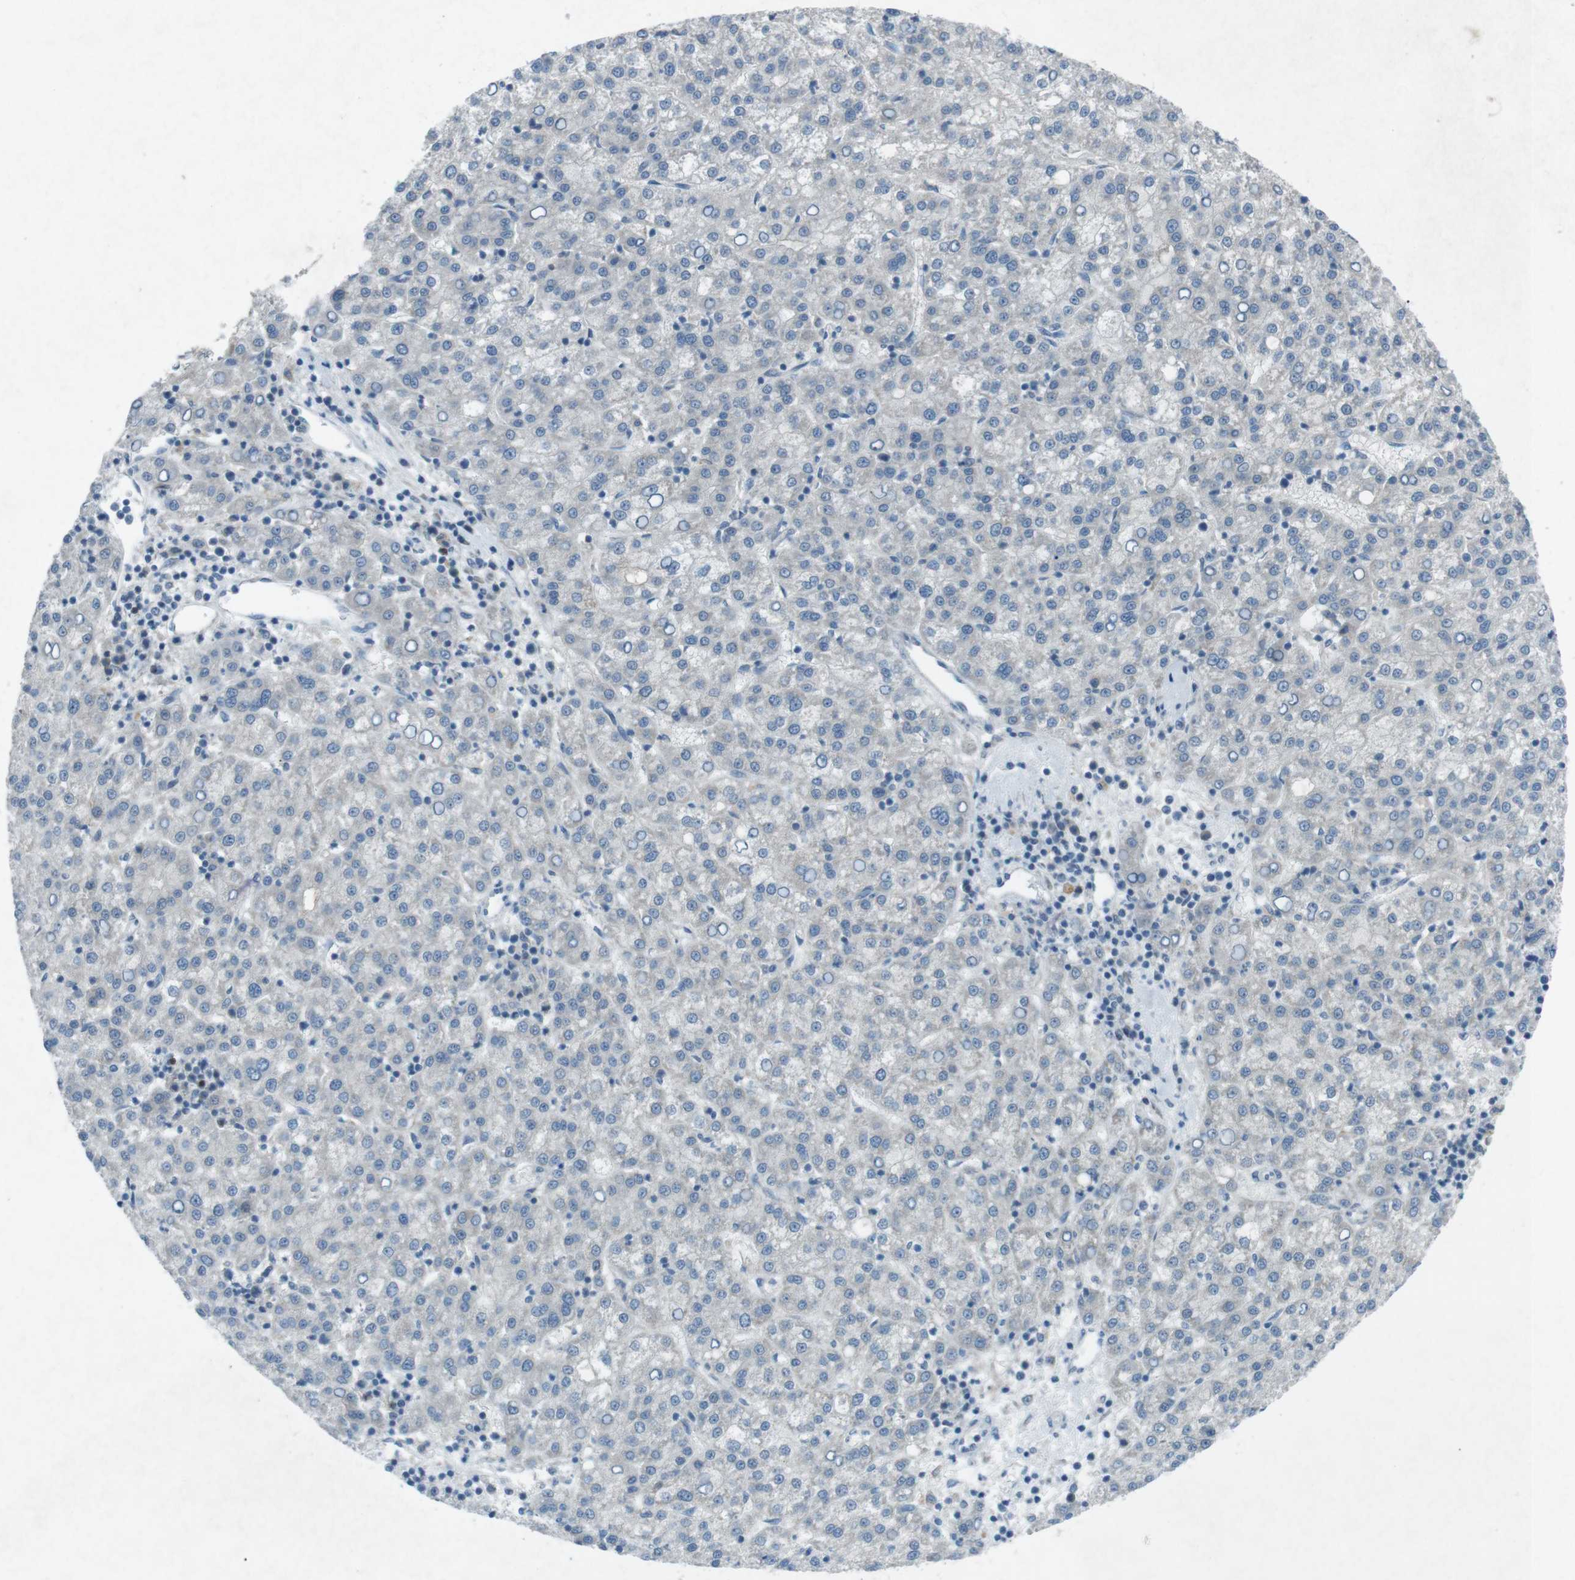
{"staining": {"intensity": "negative", "quantity": "none", "location": "none"}, "tissue": "liver cancer", "cell_type": "Tumor cells", "image_type": "cancer", "snomed": [{"axis": "morphology", "description": "Carcinoma, Hepatocellular, NOS"}, {"axis": "topography", "description": "Liver"}], "caption": "Hepatocellular carcinoma (liver) was stained to show a protein in brown. There is no significant positivity in tumor cells.", "gene": "FCRLA", "patient": {"sex": "female", "age": 58}}